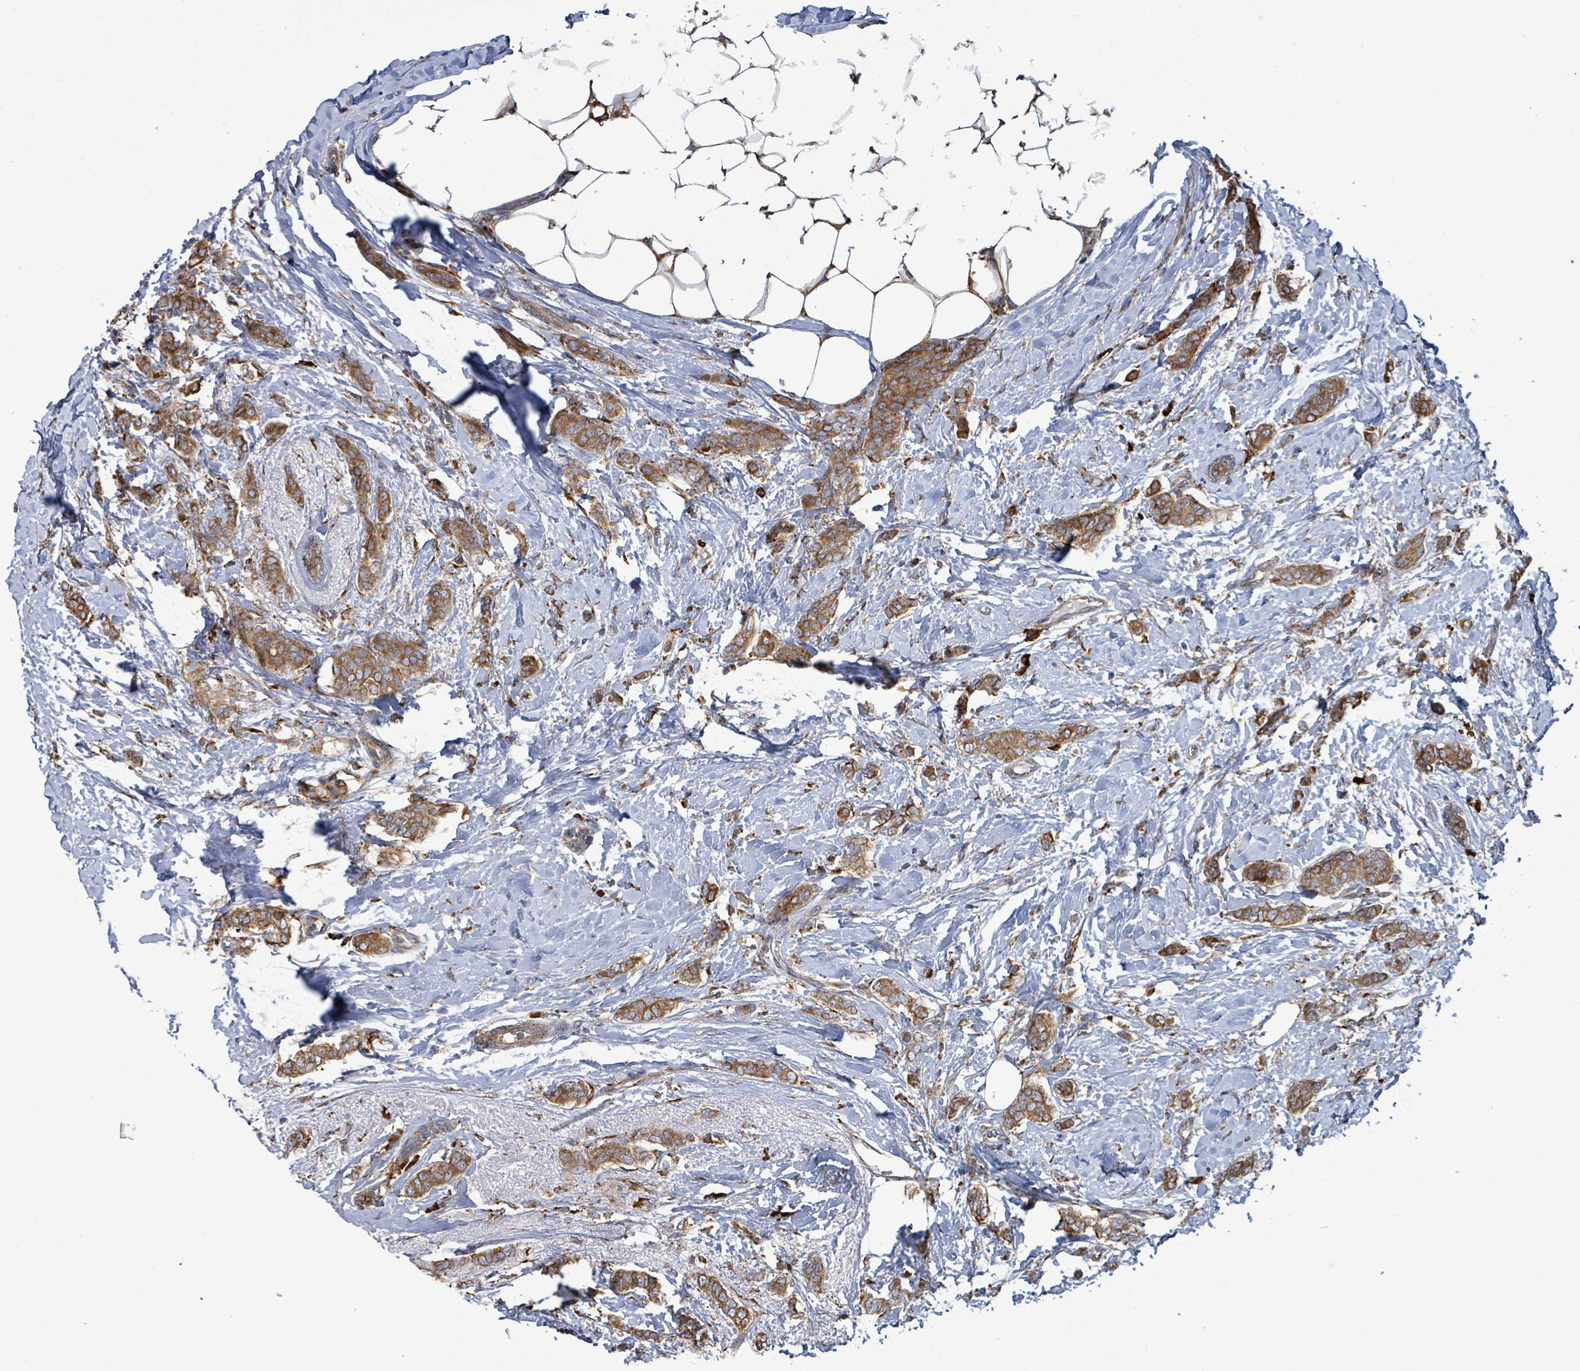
{"staining": {"intensity": "strong", "quantity": ">75%", "location": "cytoplasmic/membranous"}, "tissue": "breast cancer", "cell_type": "Tumor cells", "image_type": "cancer", "snomed": [{"axis": "morphology", "description": "Duct carcinoma"}, {"axis": "topography", "description": "Breast"}], "caption": "DAB immunohistochemical staining of breast cancer (intraductal carcinoma) exhibits strong cytoplasmic/membranous protein positivity in approximately >75% of tumor cells. (Stains: DAB (3,3'-diaminobenzidine) in brown, nuclei in blue, Microscopy: brightfield microscopy at high magnification).", "gene": "RFPL4A", "patient": {"sex": "female", "age": 72}}